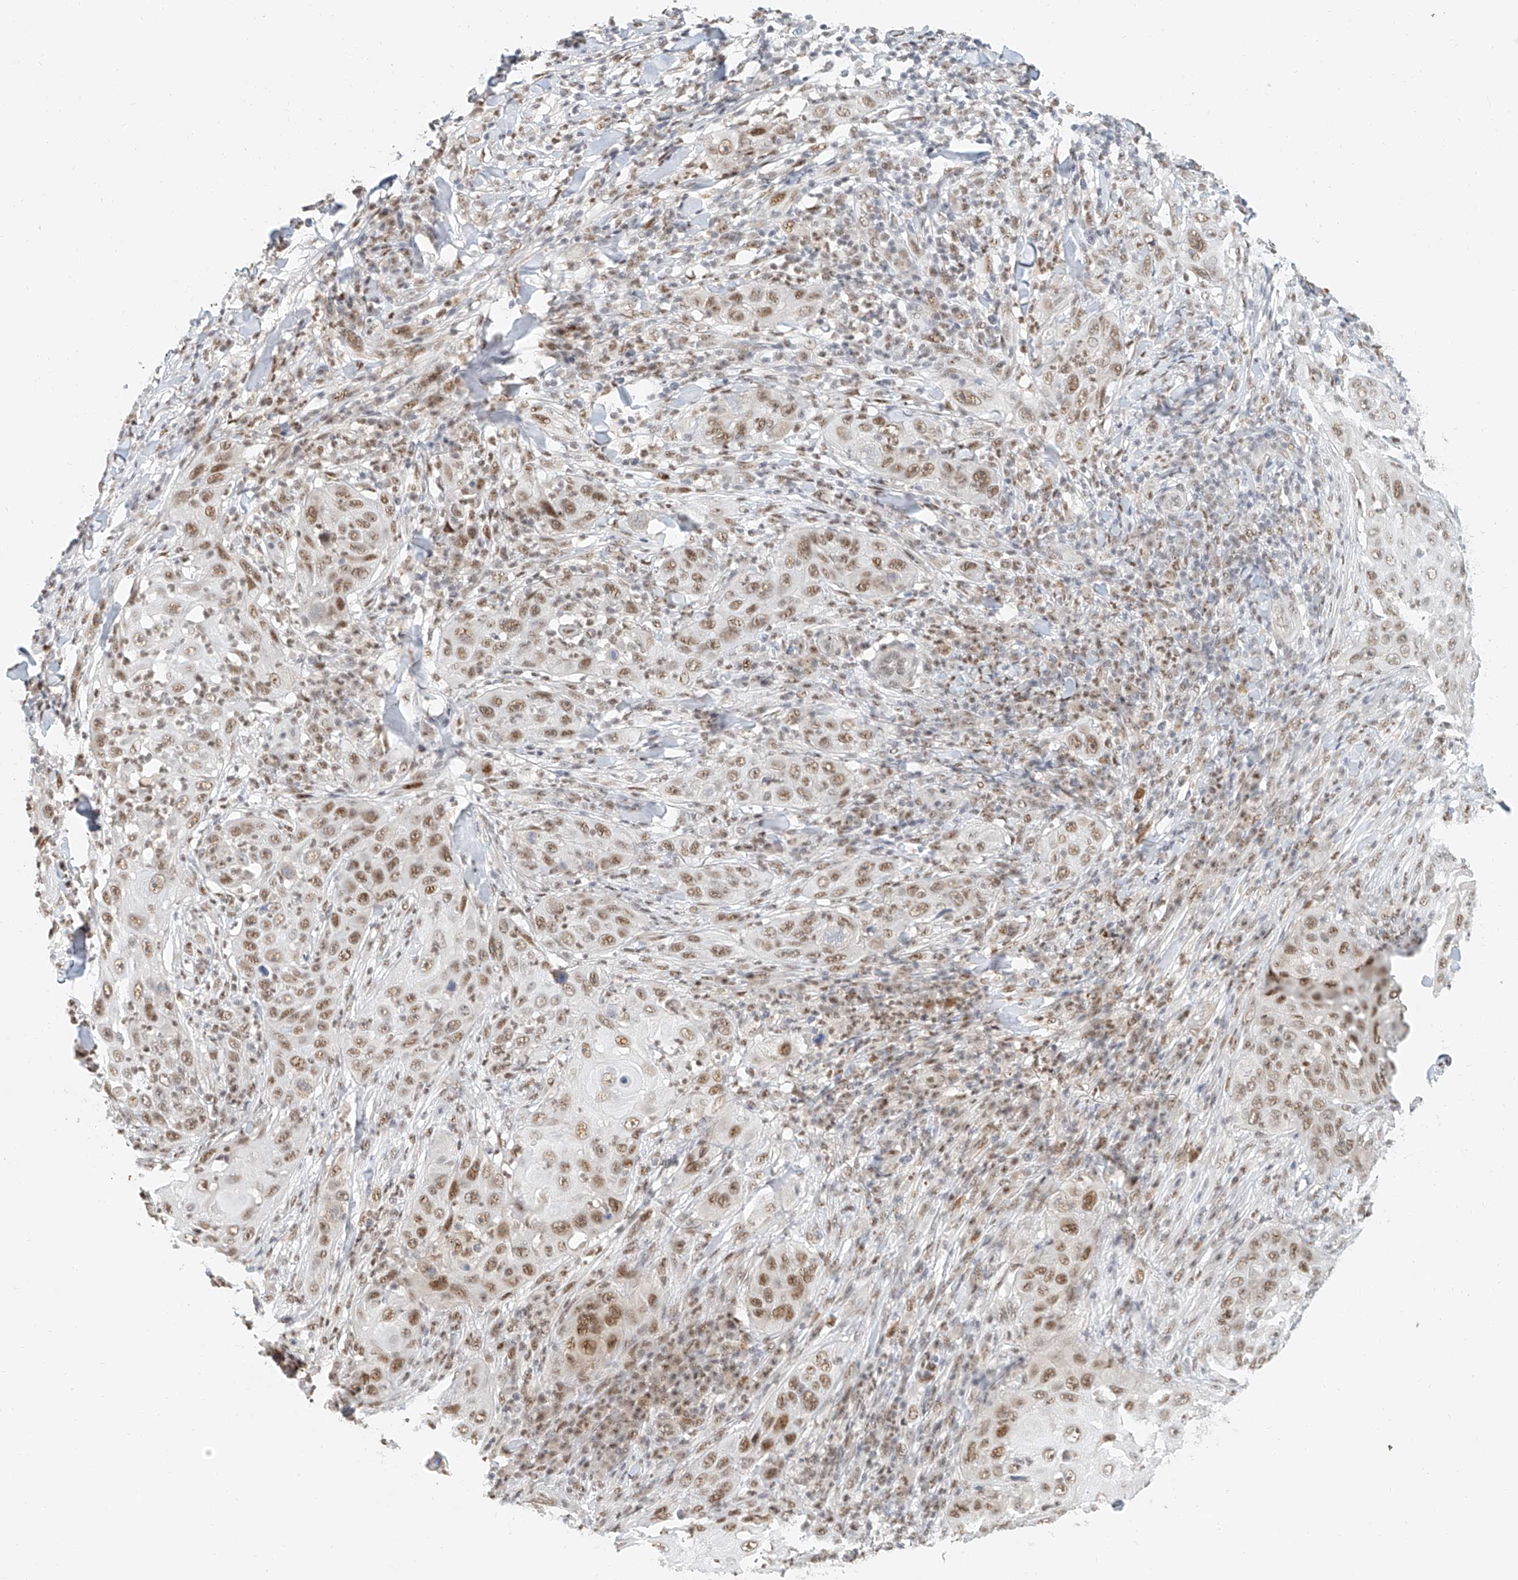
{"staining": {"intensity": "moderate", "quantity": ">75%", "location": "nuclear"}, "tissue": "skin cancer", "cell_type": "Tumor cells", "image_type": "cancer", "snomed": [{"axis": "morphology", "description": "Squamous cell carcinoma, NOS"}, {"axis": "topography", "description": "Skin"}], "caption": "Immunohistochemistry (DAB (3,3'-diaminobenzidine)) staining of skin squamous cell carcinoma shows moderate nuclear protein staining in approximately >75% of tumor cells. (IHC, brightfield microscopy, high magnification).", "gene": "CXorf58", "patient": {"sex": "female", "age": 44}}